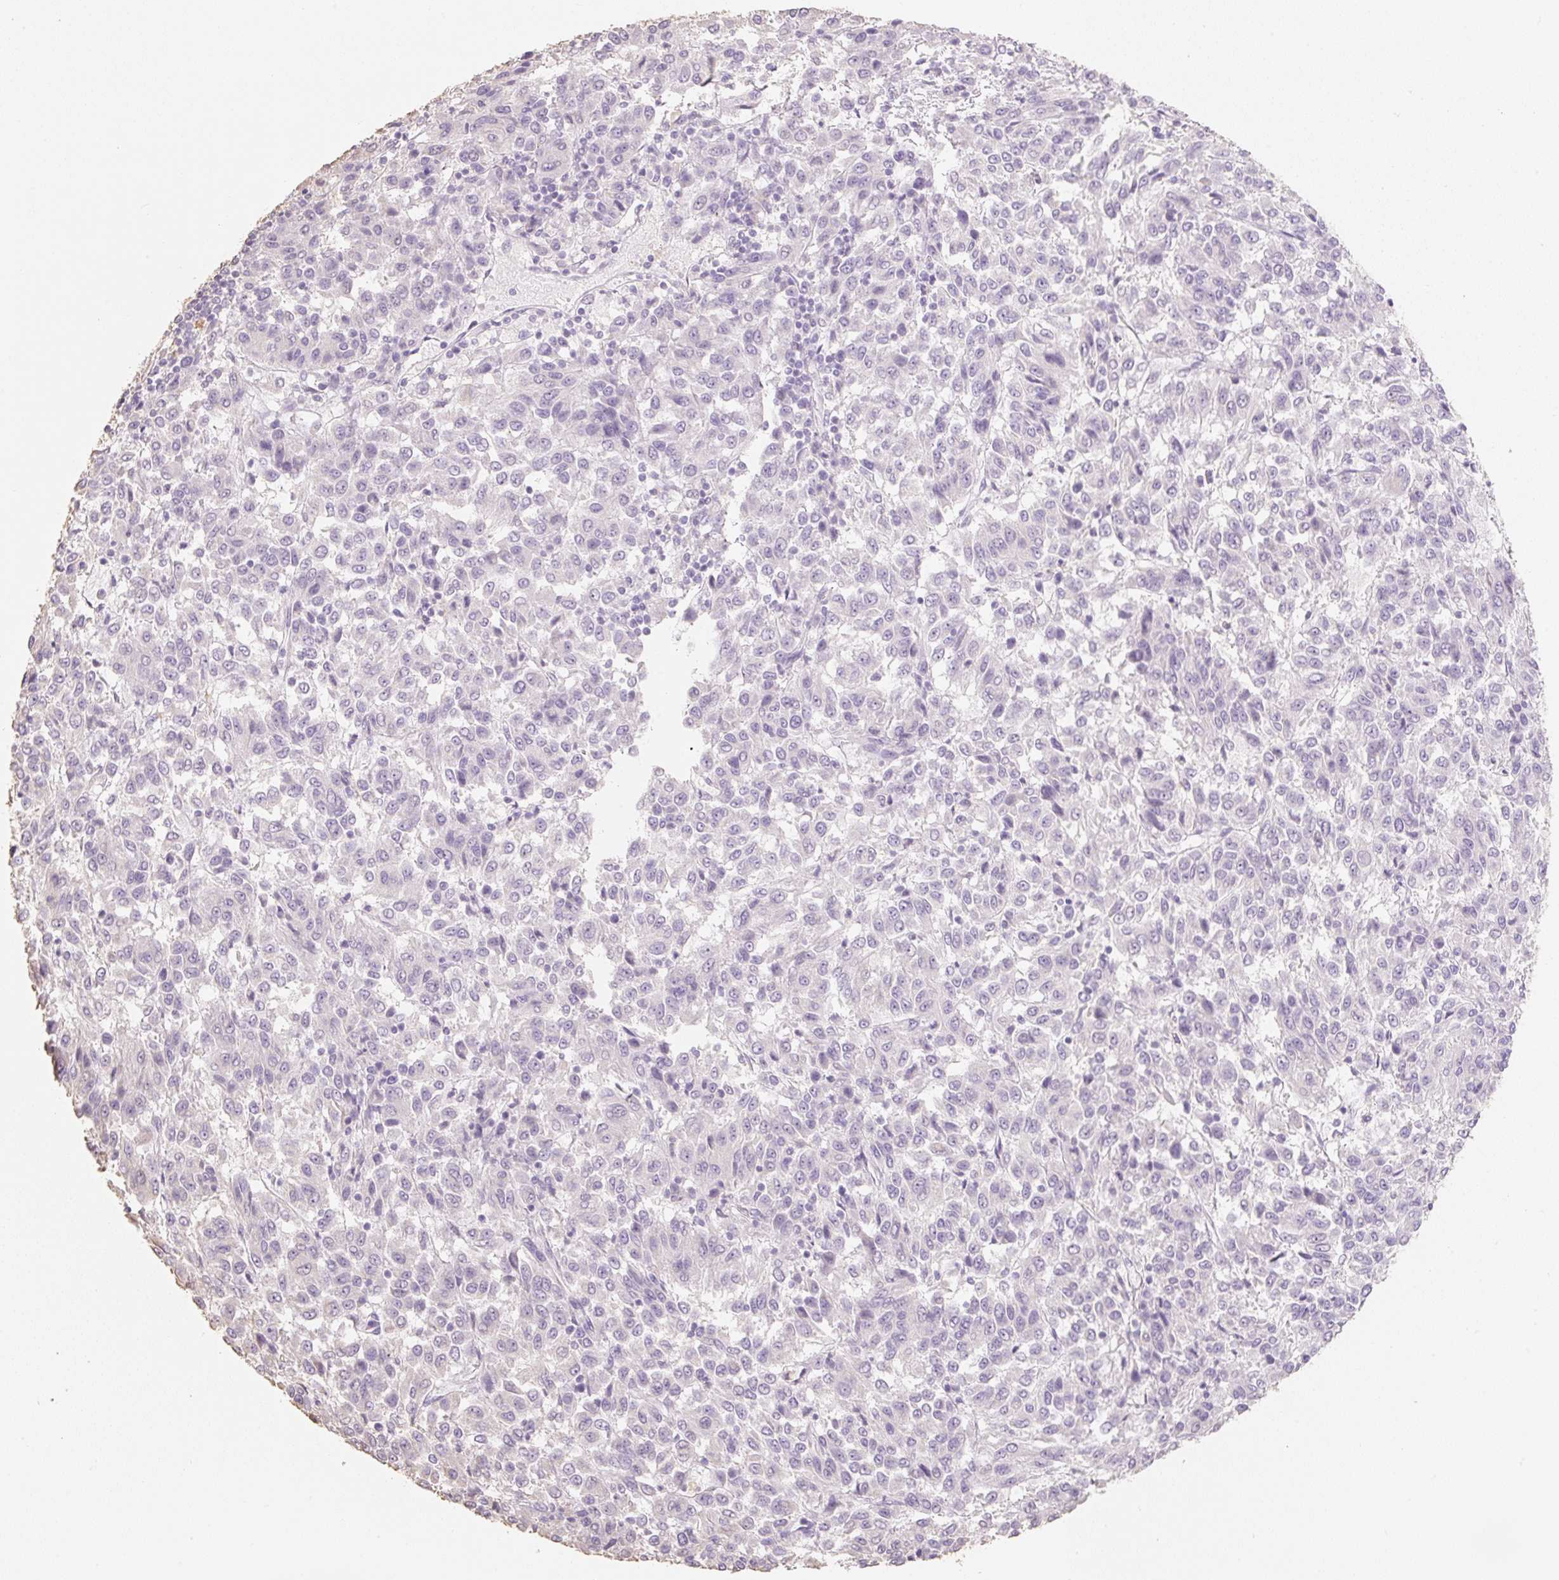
{"staining": {"intensity": "negative", "quantity": "none", "location": "none"}, "tissue": "melanoma", "cell_type": "Tumor cells", "image_type": "cancer", "snomed": [{"axis": "morphology", "description": "Malignant melanoma, Metastatic site"}, {"axis": "topography", "description": "Lung"}], "caption": "Immunohistochemistry (IHC) image of human melanoma stained for a protein (brown), which reveals no staining in tumor cells.", "gene": "MBOAT7", "patient": {"sex": "male", "age": 64}}